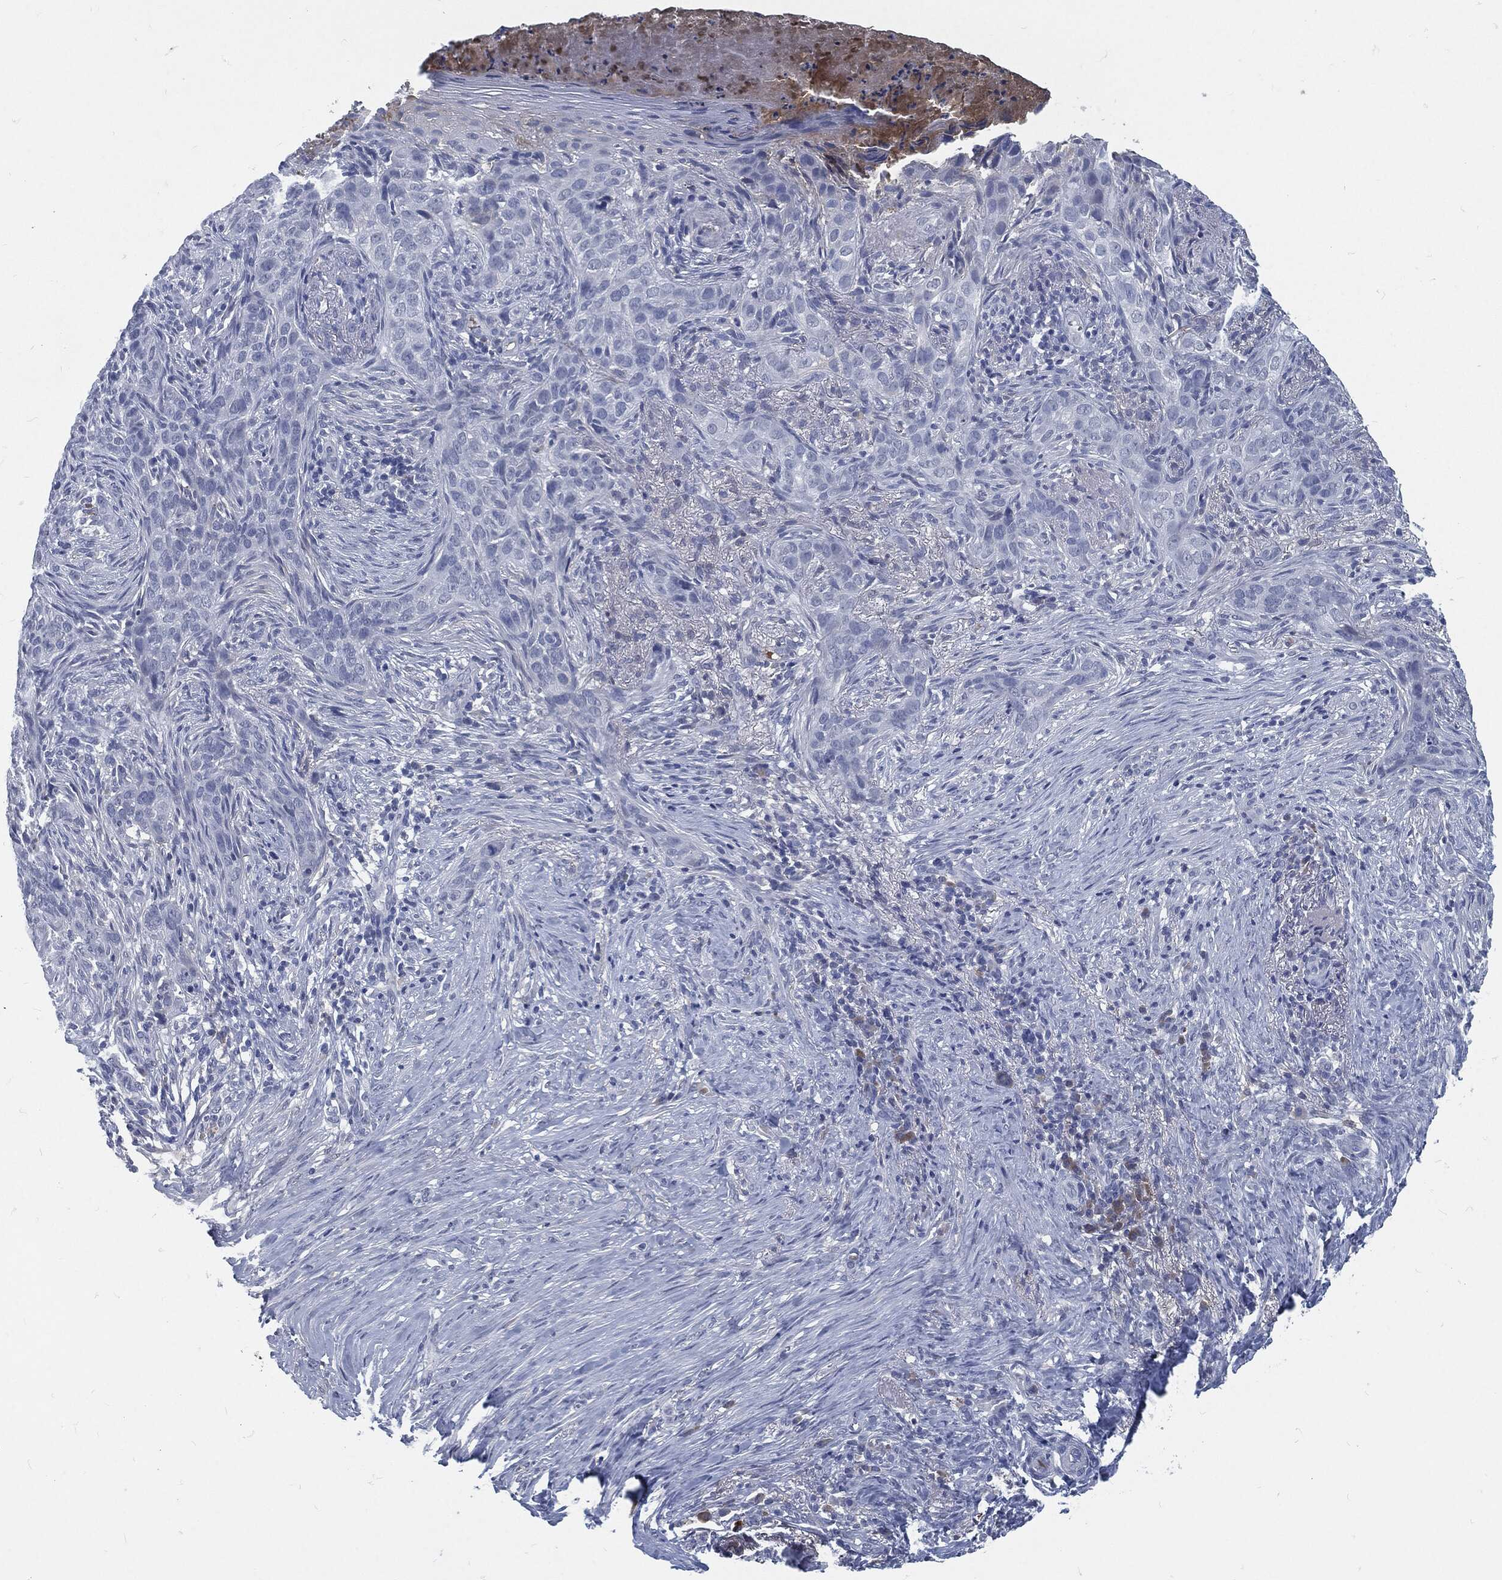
{"staining": {"intensity": "negative", "quantity": "none", "location": "none"}, "tissue": "skin cancer", "cell_type": "Tumor cells", "image_type": "cancer", "snomed": [{"axis": "morphology", "description": "Squamous cell carcinoma, NOS"}, {"axis": "topography", "description": "Skin"}], "caption": "A micrograph of human skin cancer (squamous cell carcinoma) is negative for staining in tumor cells.", "gene": "MST1", "patient": {"sex": "male", "age": 88}}